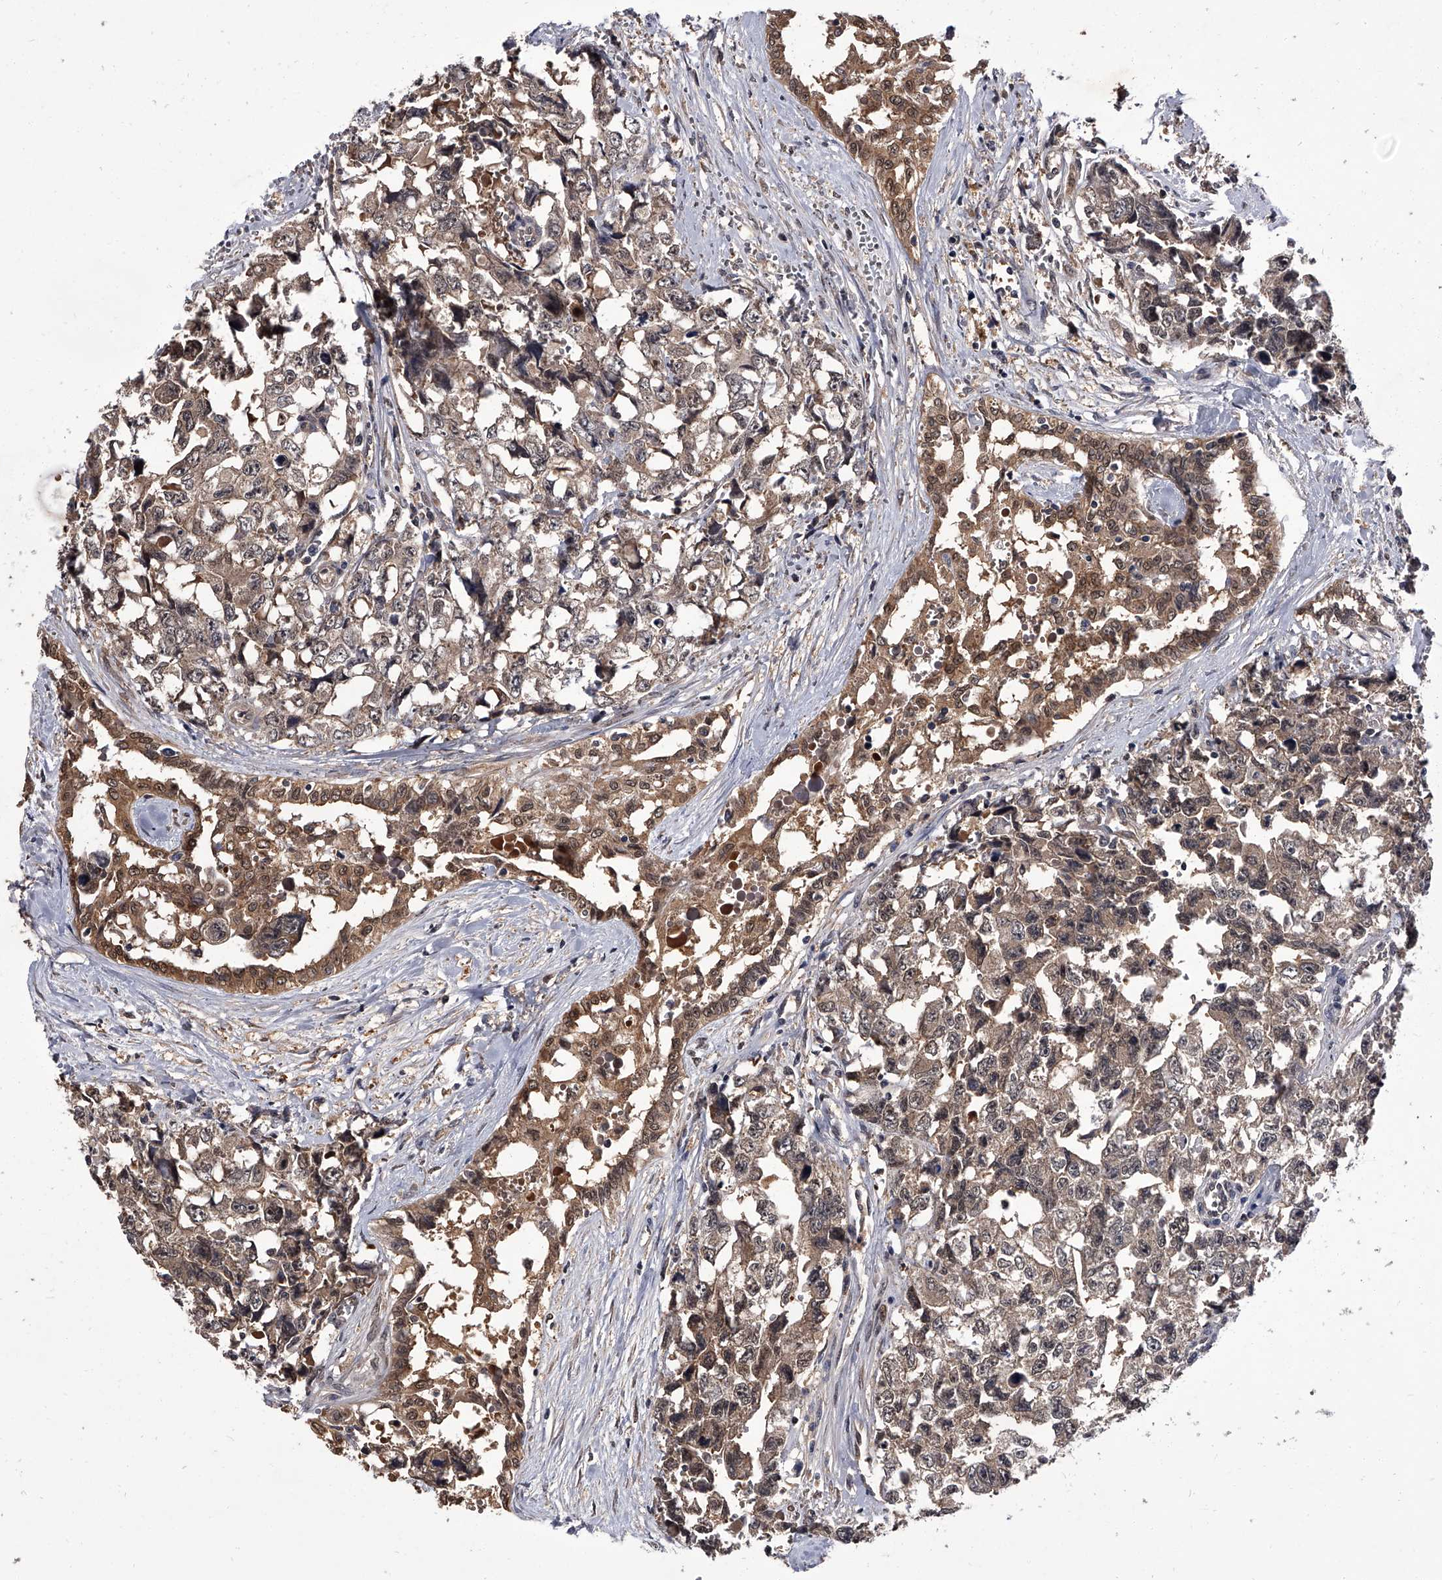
{"staining": {"intensity": "weak", "quantity": ">75%", "location": "cytoplasmic/membranous"}, "tissue": "testis cancer", "cell_type": "Tumor cells", "image_type": "cancer", "snomed": [{"axis": "morphology", "description": "Carcinoma, Embryonal, NOS"}, {"axis": "topography", "description": "Testis"}], "caption": "Testis embryonal carcinoma stained with immunohistochemistry (IHC) displays weak cytoplasmic/membranous staining in about >75% of tumor cells.", "gene": "SLC18B1", "patient": {"sex": "male", "age": 31}}